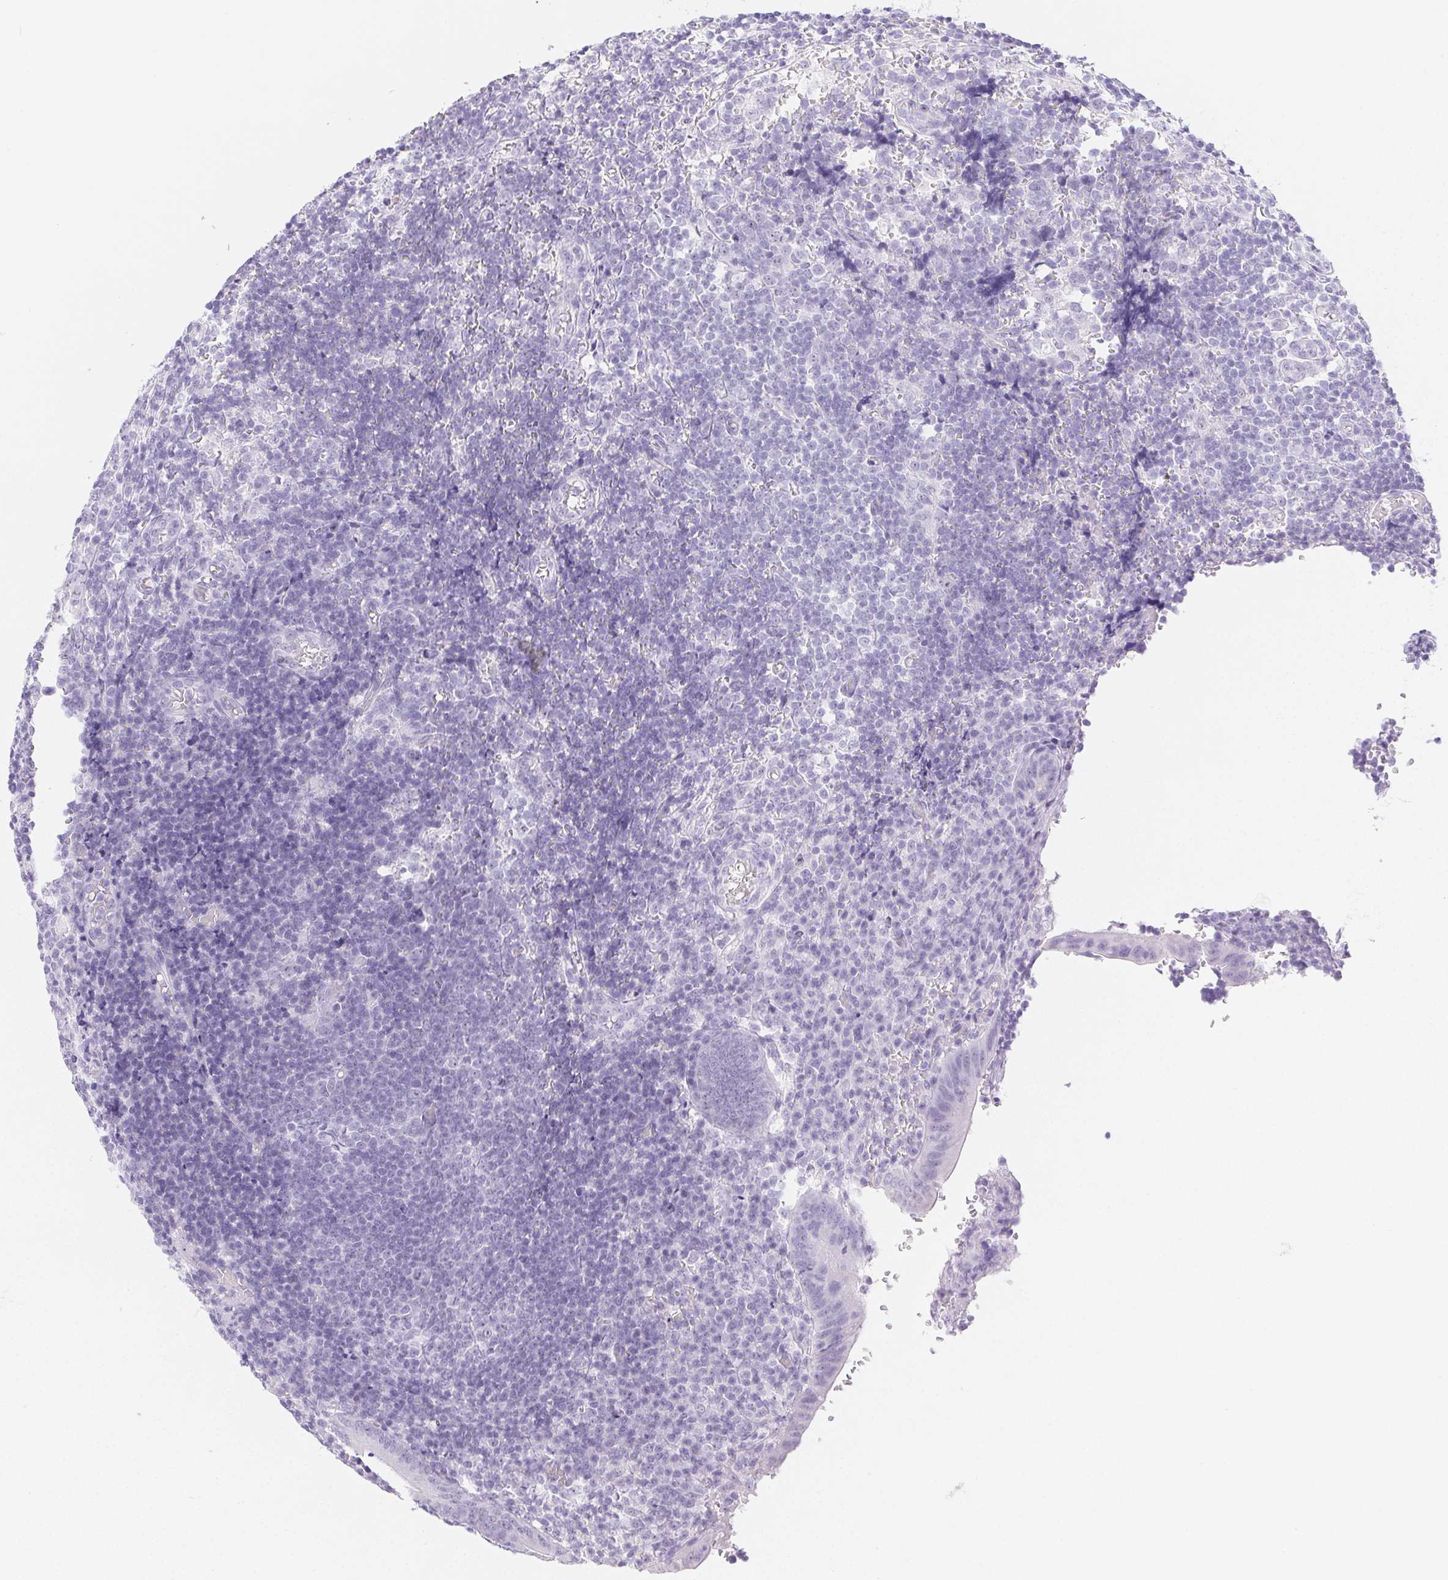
{"staining": {"intensity": "negative", "quantity": "none", "location": "none"}, "tissue": "appendix", "cell_type": "Glandular cells", "image_type": "normal", "snomed": [{"axis": "morphology", "description": "Normal tissue, NOS"}, {"axis": "topography", "description": "Appendix"}], "caption": "IHC histopathology image of unremarkable appendix stained for a protein (brown), which displays no staining in glandular cells.", "gene": "ST8SIA3", "patient": {"sex": "male", "age": 18}}